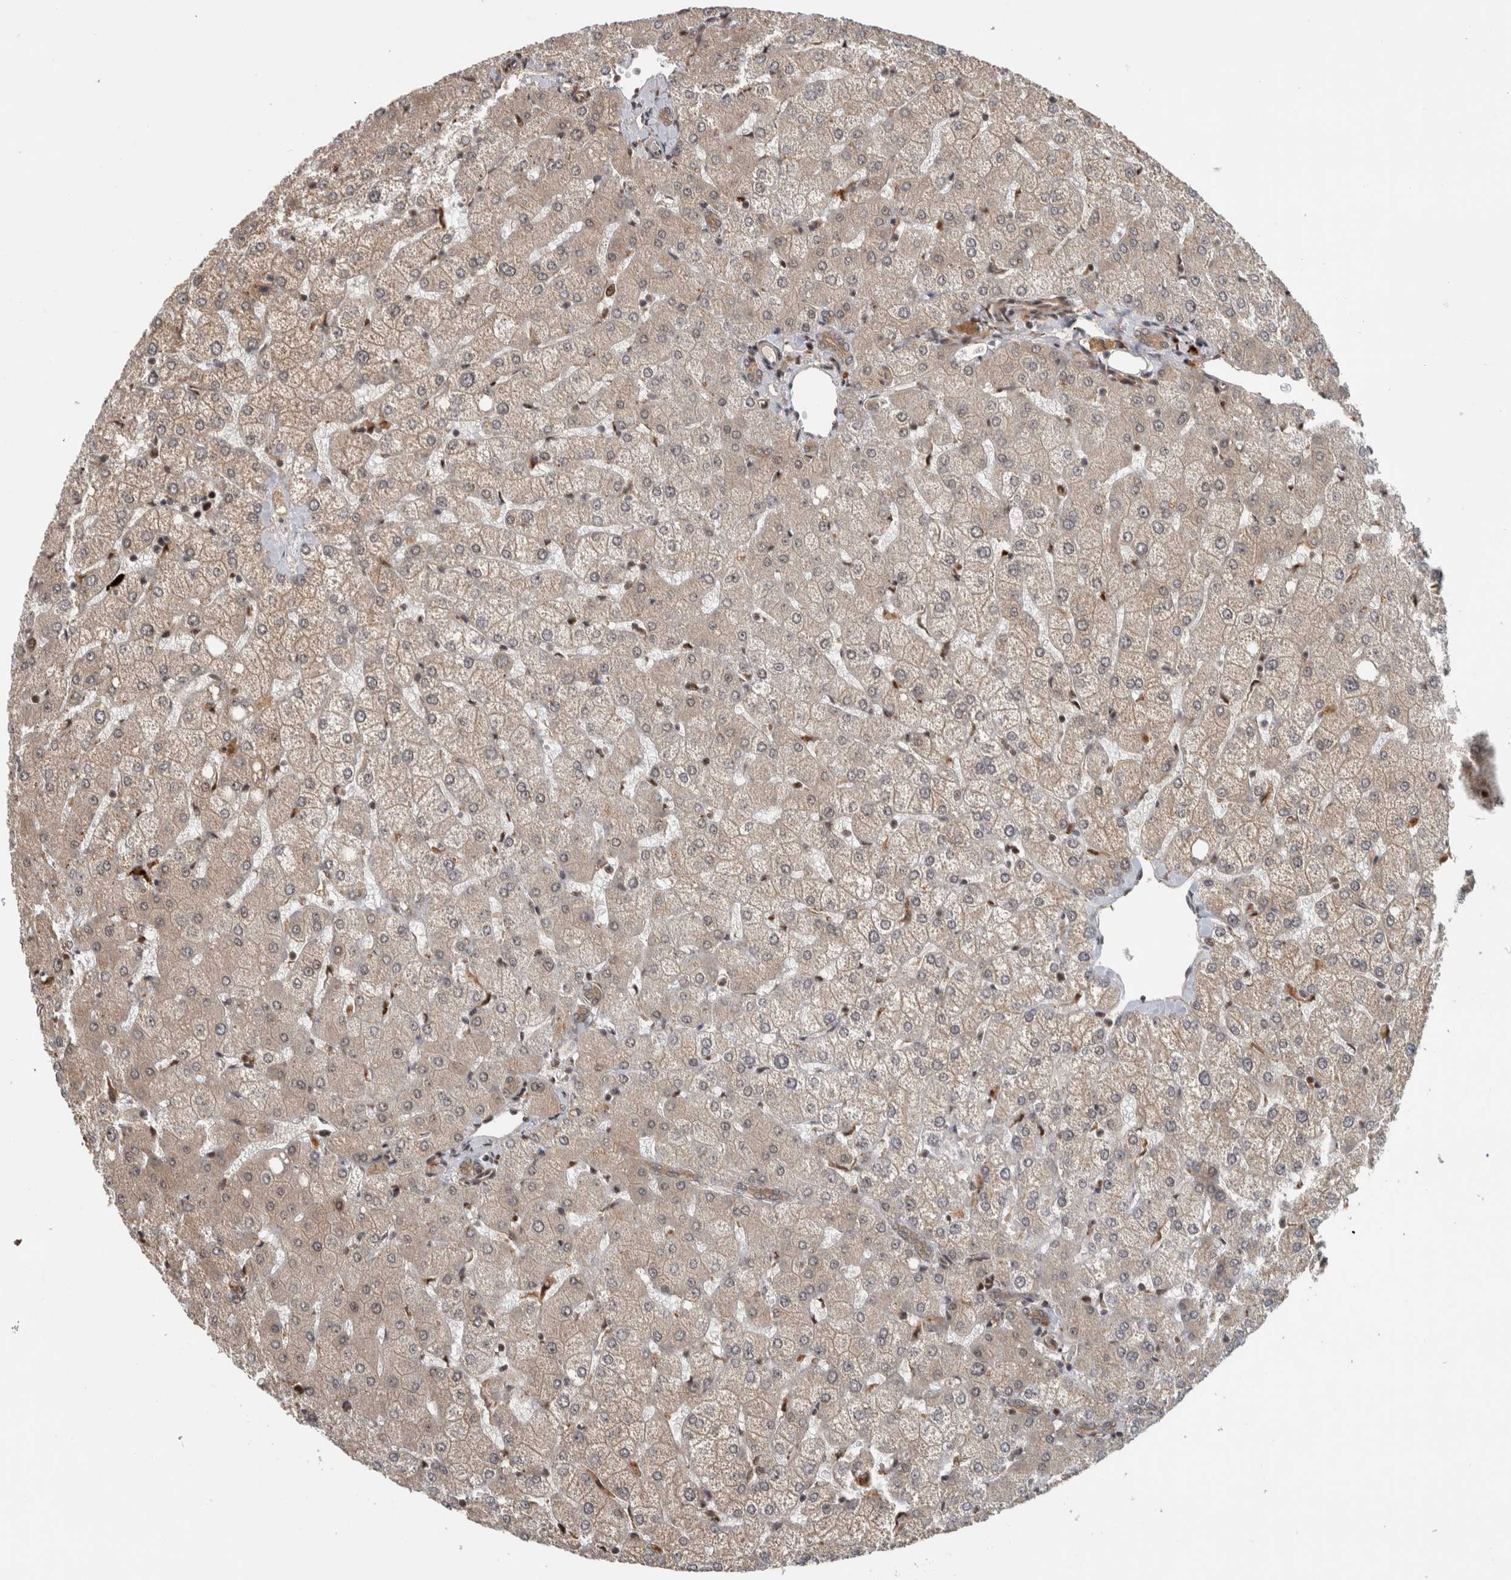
{"staining": {"intensity": "moderate", "quantity": ">75%", "location": "cytoplasmic/membranous"}, "tissue": "liver", "cell_type": "Cholangiocytes", "image_type": "normal", "snomed": [{"axis": "morphology", "description": "Normal tissue, NOS"}, {"axis": "topography", "description": "Liver"}], "caption": "Immunohistochemical staining of normal human liver exhibits >75% levels of moderate cytoplasmic/membranous protein expression in about >75% of cholangiocytes.", "gene": "RPS6KA4", "patient": {"sex": "female", "age": 54}}